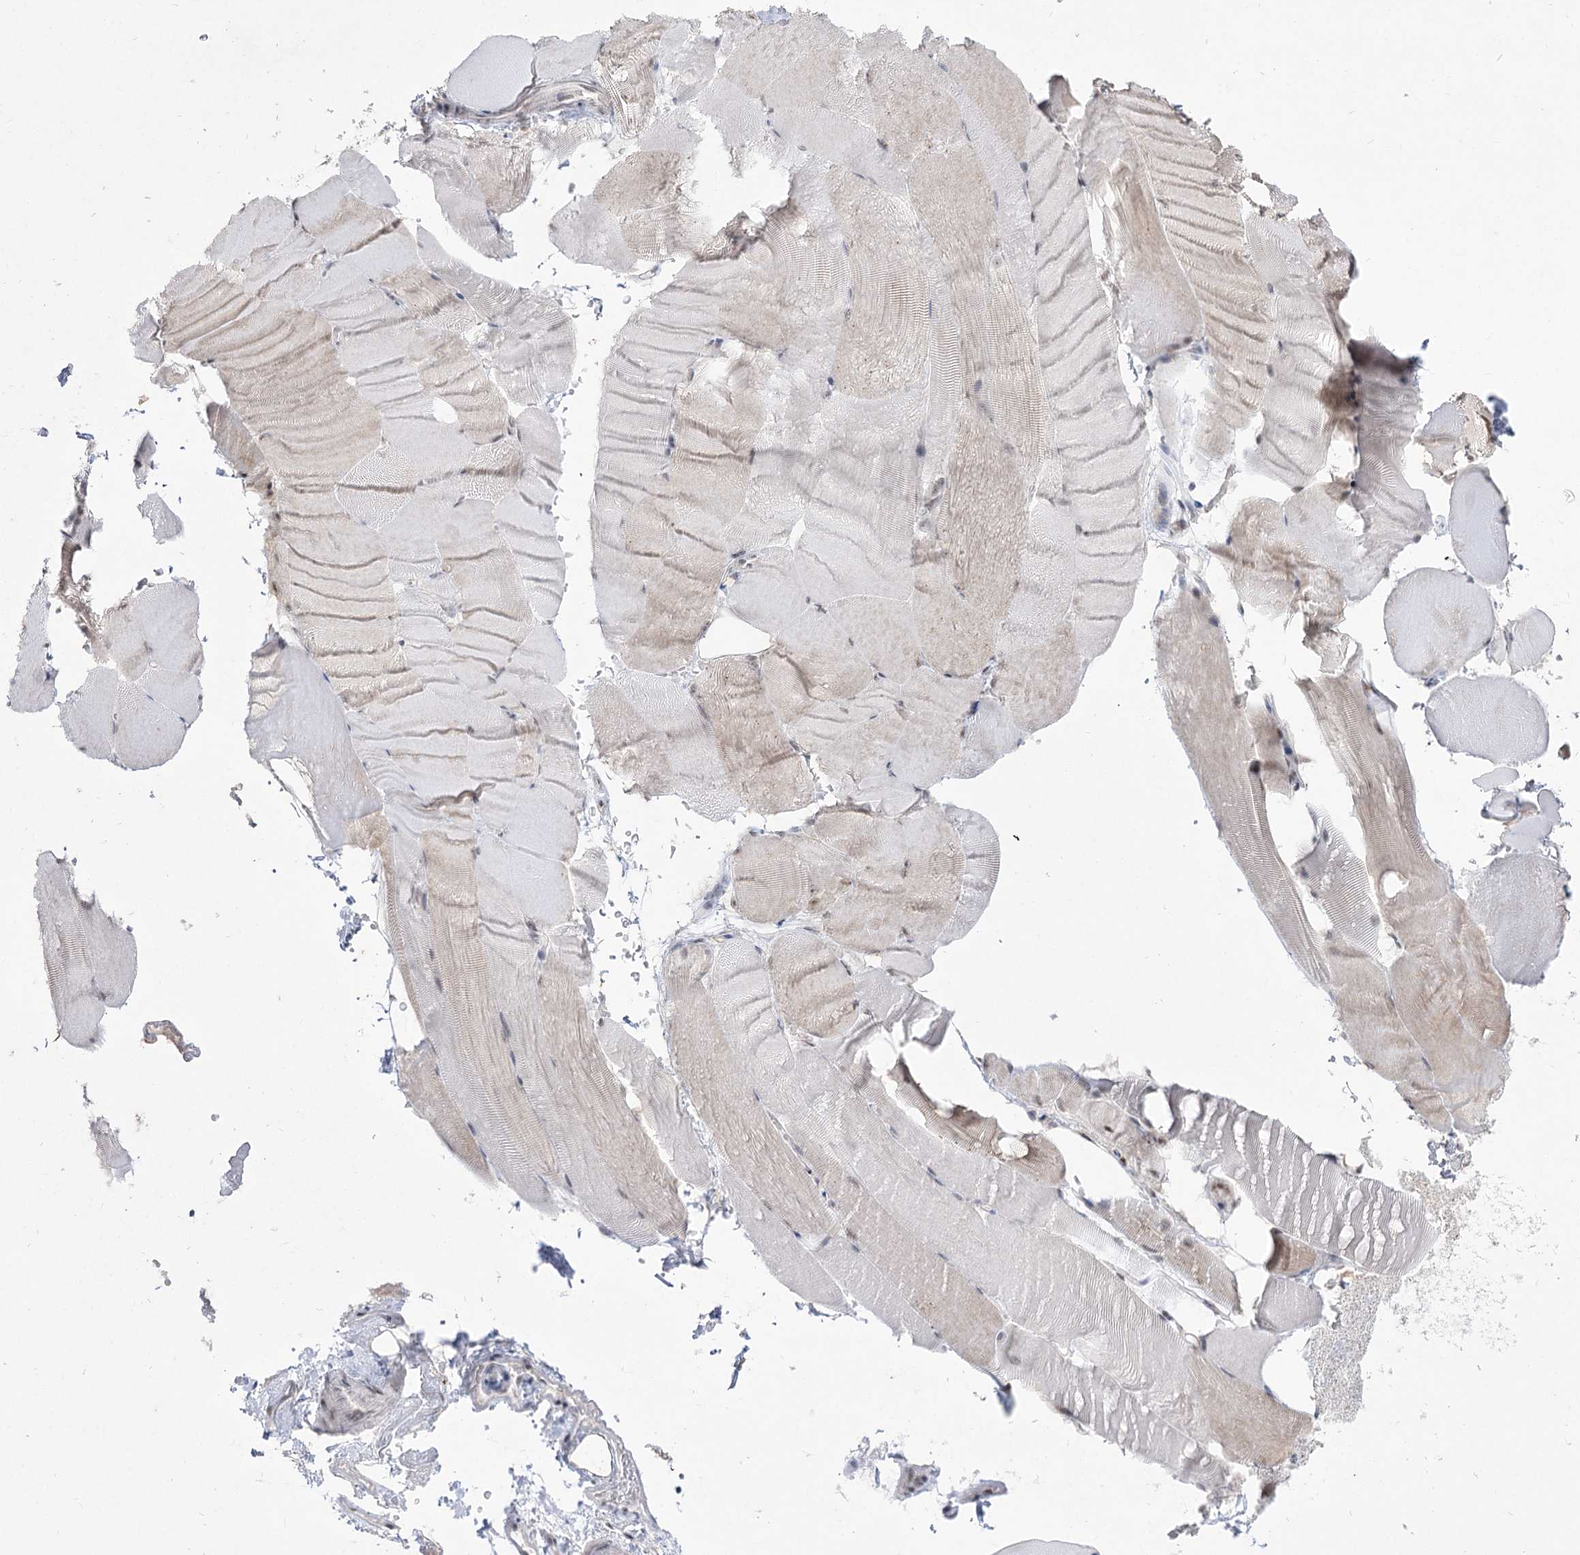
{"staining": {"intensity": "negative", "quantity": "none", "location": "none"}, "tissue": "skeletal muscle", "cell_type": "Myocytes", "image_type": "normal", "snomed": [{"axis": "morphology", "description": "Normal tissue, NOS"}, {"axis": "topography", "description": "Skeletal muscle"}, {"axis": "topography", "description": "Parathyroid gland"}], "caption": "The IHC histopathology image has no significant expression in myocytes of skeletal muscle. (Brightfield microscopy of DAB (3,3'-diaminobenzidine) IHC at high magnification).", "gene": "DDX50", "patient": {"sex": "female", "age": 37}}